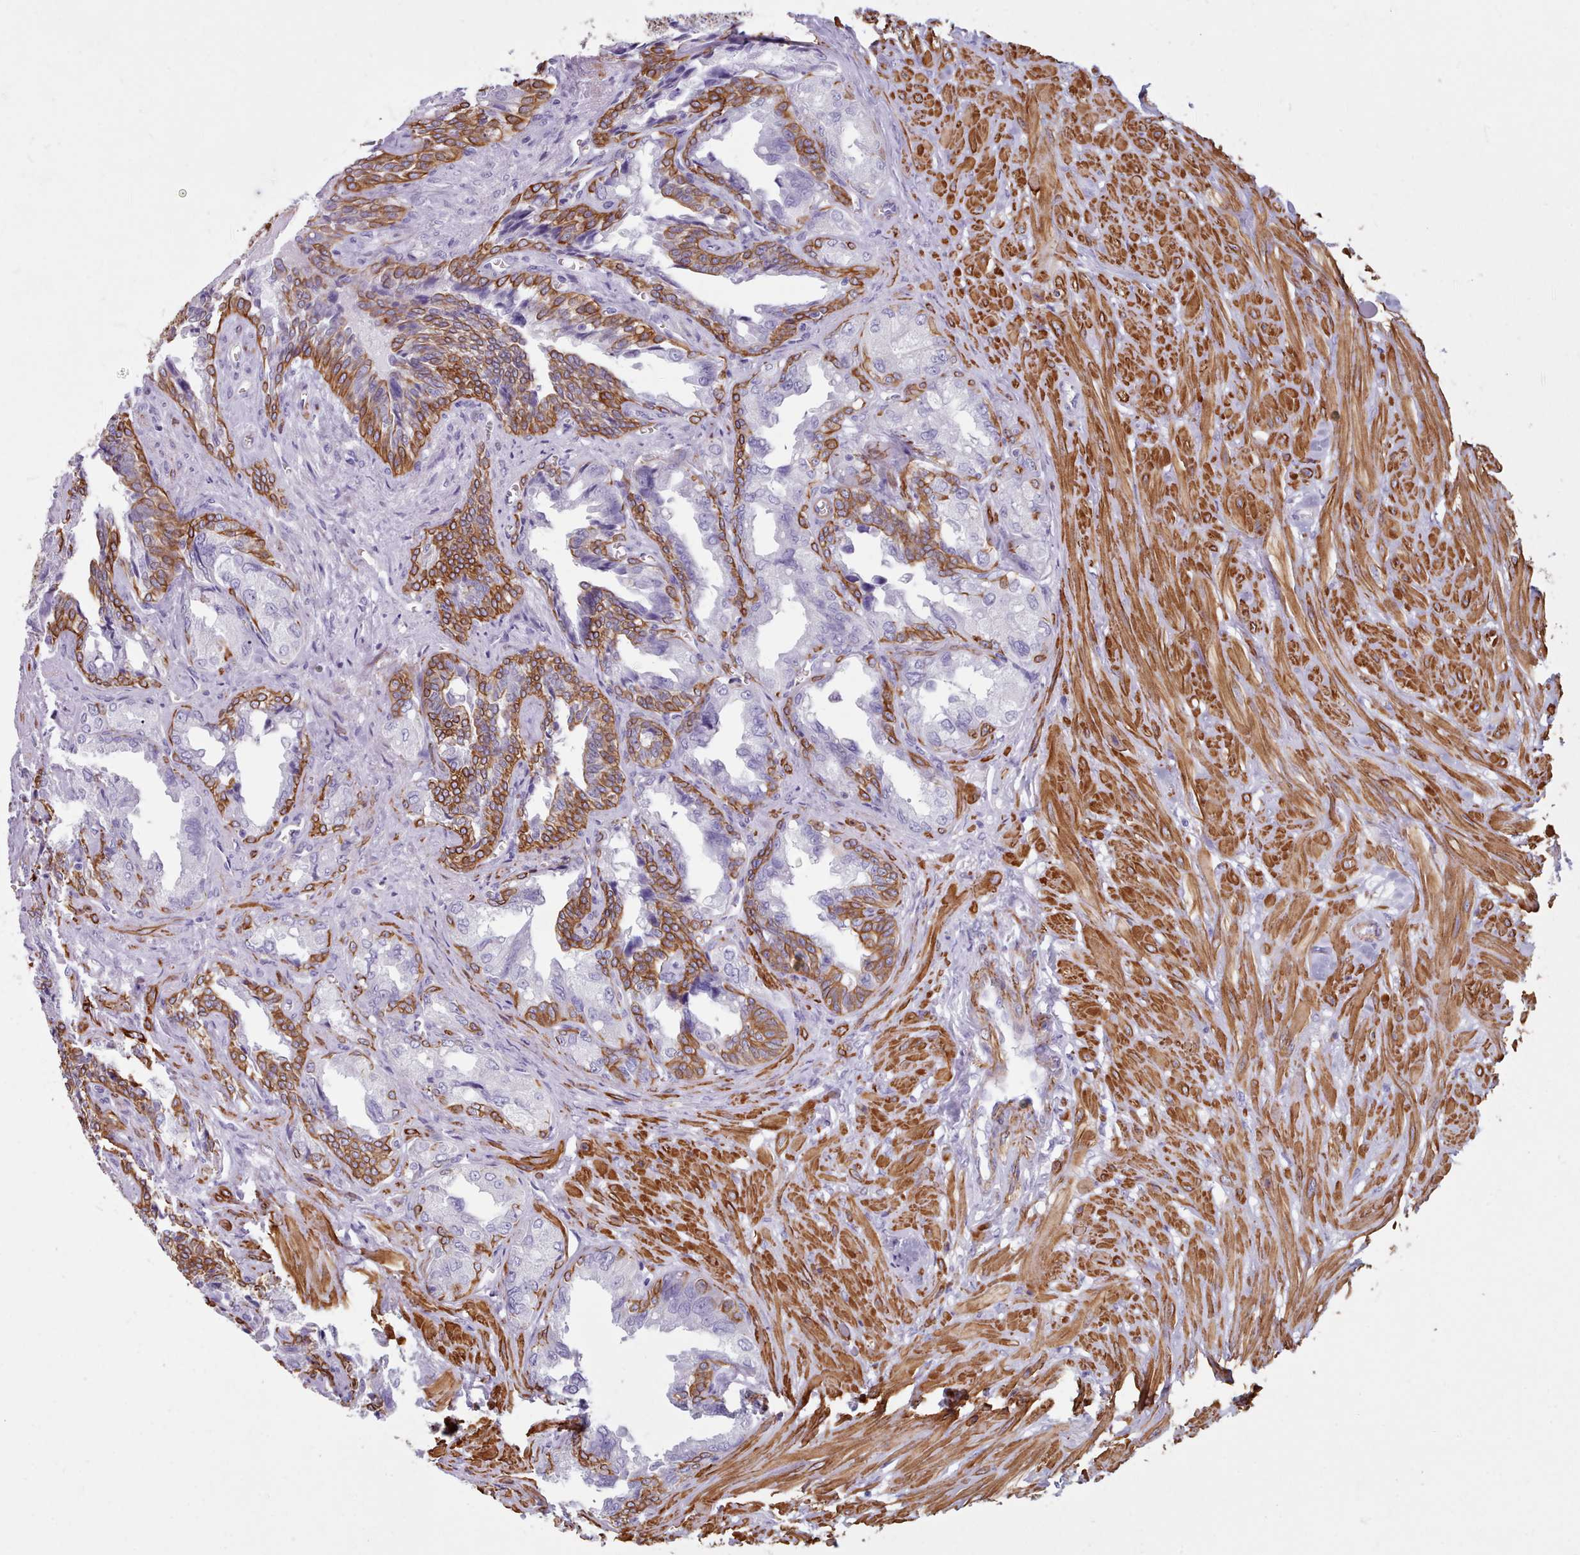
{"staining": {"intensity": "moderate", "quantity": "25%-75%", "location": "cytoplasmic/membranous"}, "tissue": "seminal vesicle", "cell_type": "Glandular cells", "image_type": "normal", "snomed": [{"axis": "morphology", "description": "Normal tissue, NOS"}, {"axis": "topography", "description": "Seminal veicle"}], "caption": "This micrograph demonstrates immunohistochemistry staining of normal seminal vesicle, with medium moderate cytoplasmic/membranous positivity in about 25%-75% of glandular cells.", "gene": "FPGS", "patient": {"sex": "male", "age": 67}}